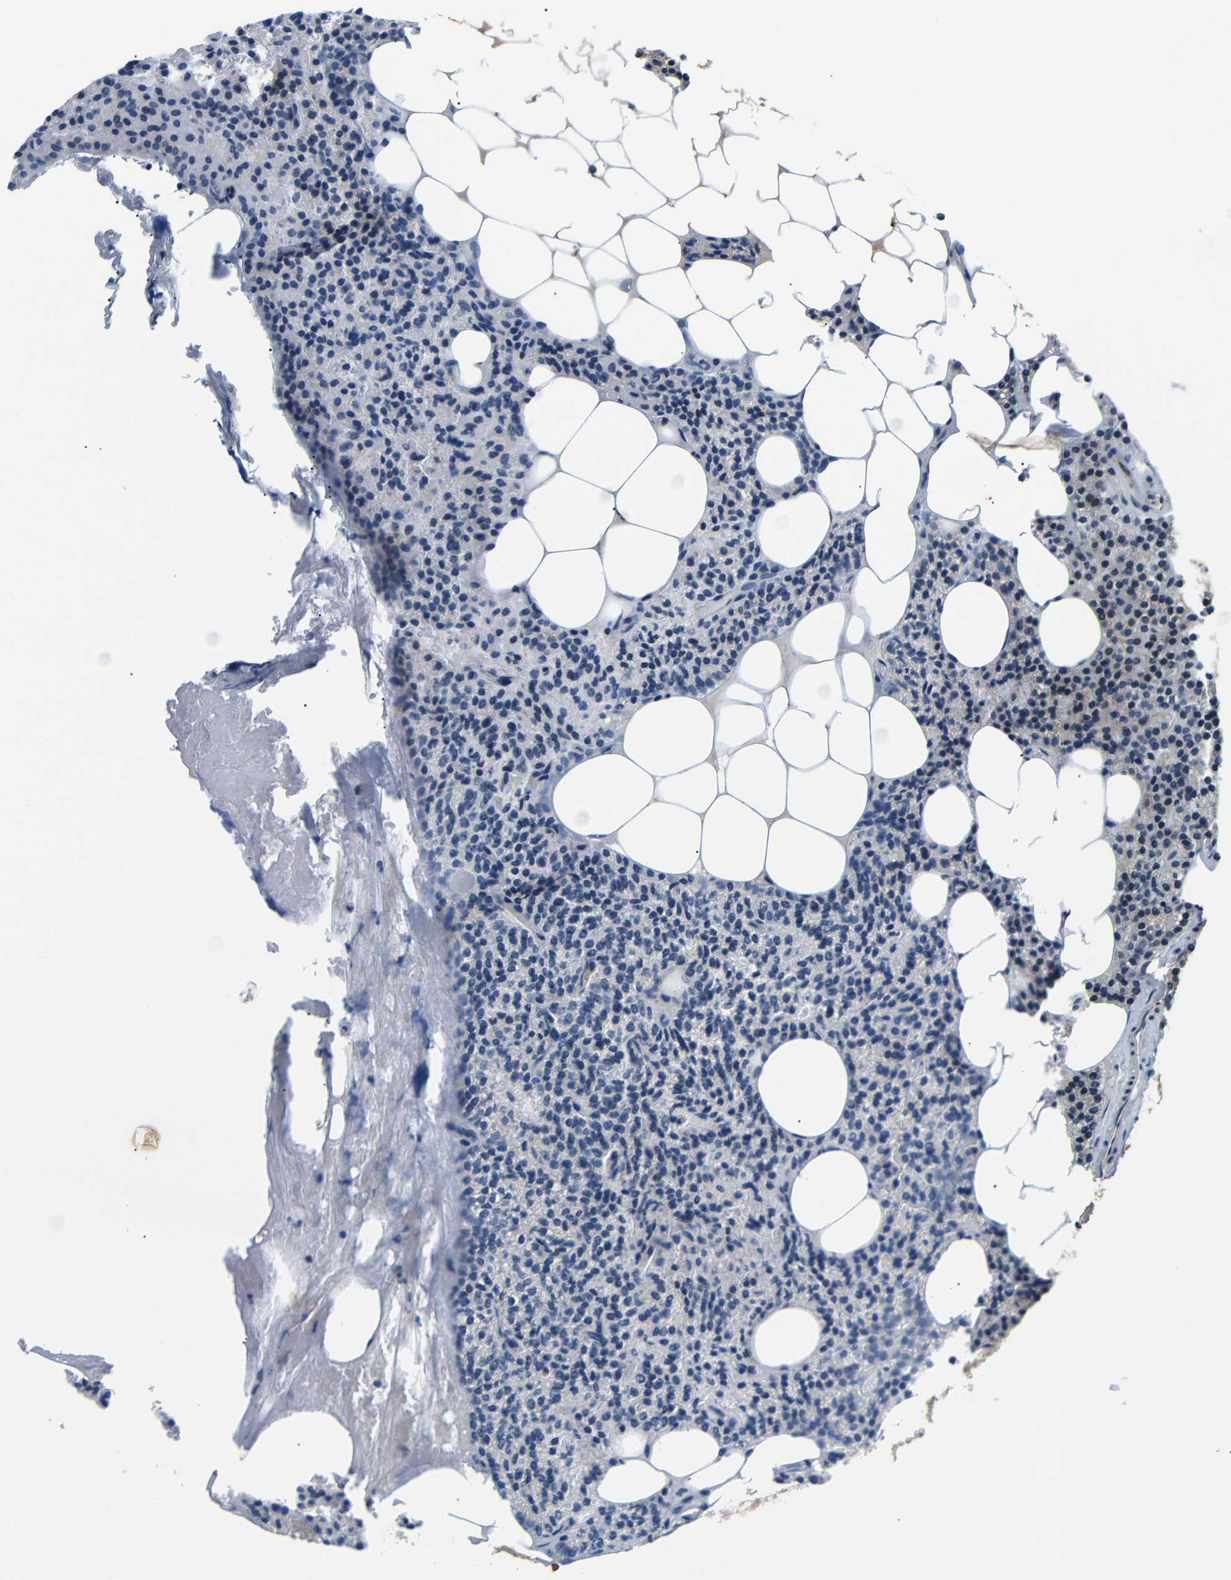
{"staining": {"intensity": "moderate", "quantity": "25%-75%", "location": "cytoplasmic/membranous,nuclear"}, "tissue": "parathyroid gland", "cell_type": "Glandular cells", "image_type": "normal", "snomed": [{"axis": "morphology", "description": "Normal tissue, NOS"}, {"axis": "morphology", "description": "Adenoma, NOS"}, {"axis": "topography", "description": "Parathyroid gland"}], "caption": "Normal parathyroid gland exhibits moderate cytoplasmic/membranous,nuclear positivity in approximately 25%-75% of glandular cells, visualized by immunohistochemistry. Using DAB (3,3'-diaminobenzidine) (brown) and hematoxylin (blue) stains, captured at high magnification using brightfield microscopy.", "gene": "SYDE1", "patient": {"sex": "female", "age": 51}}